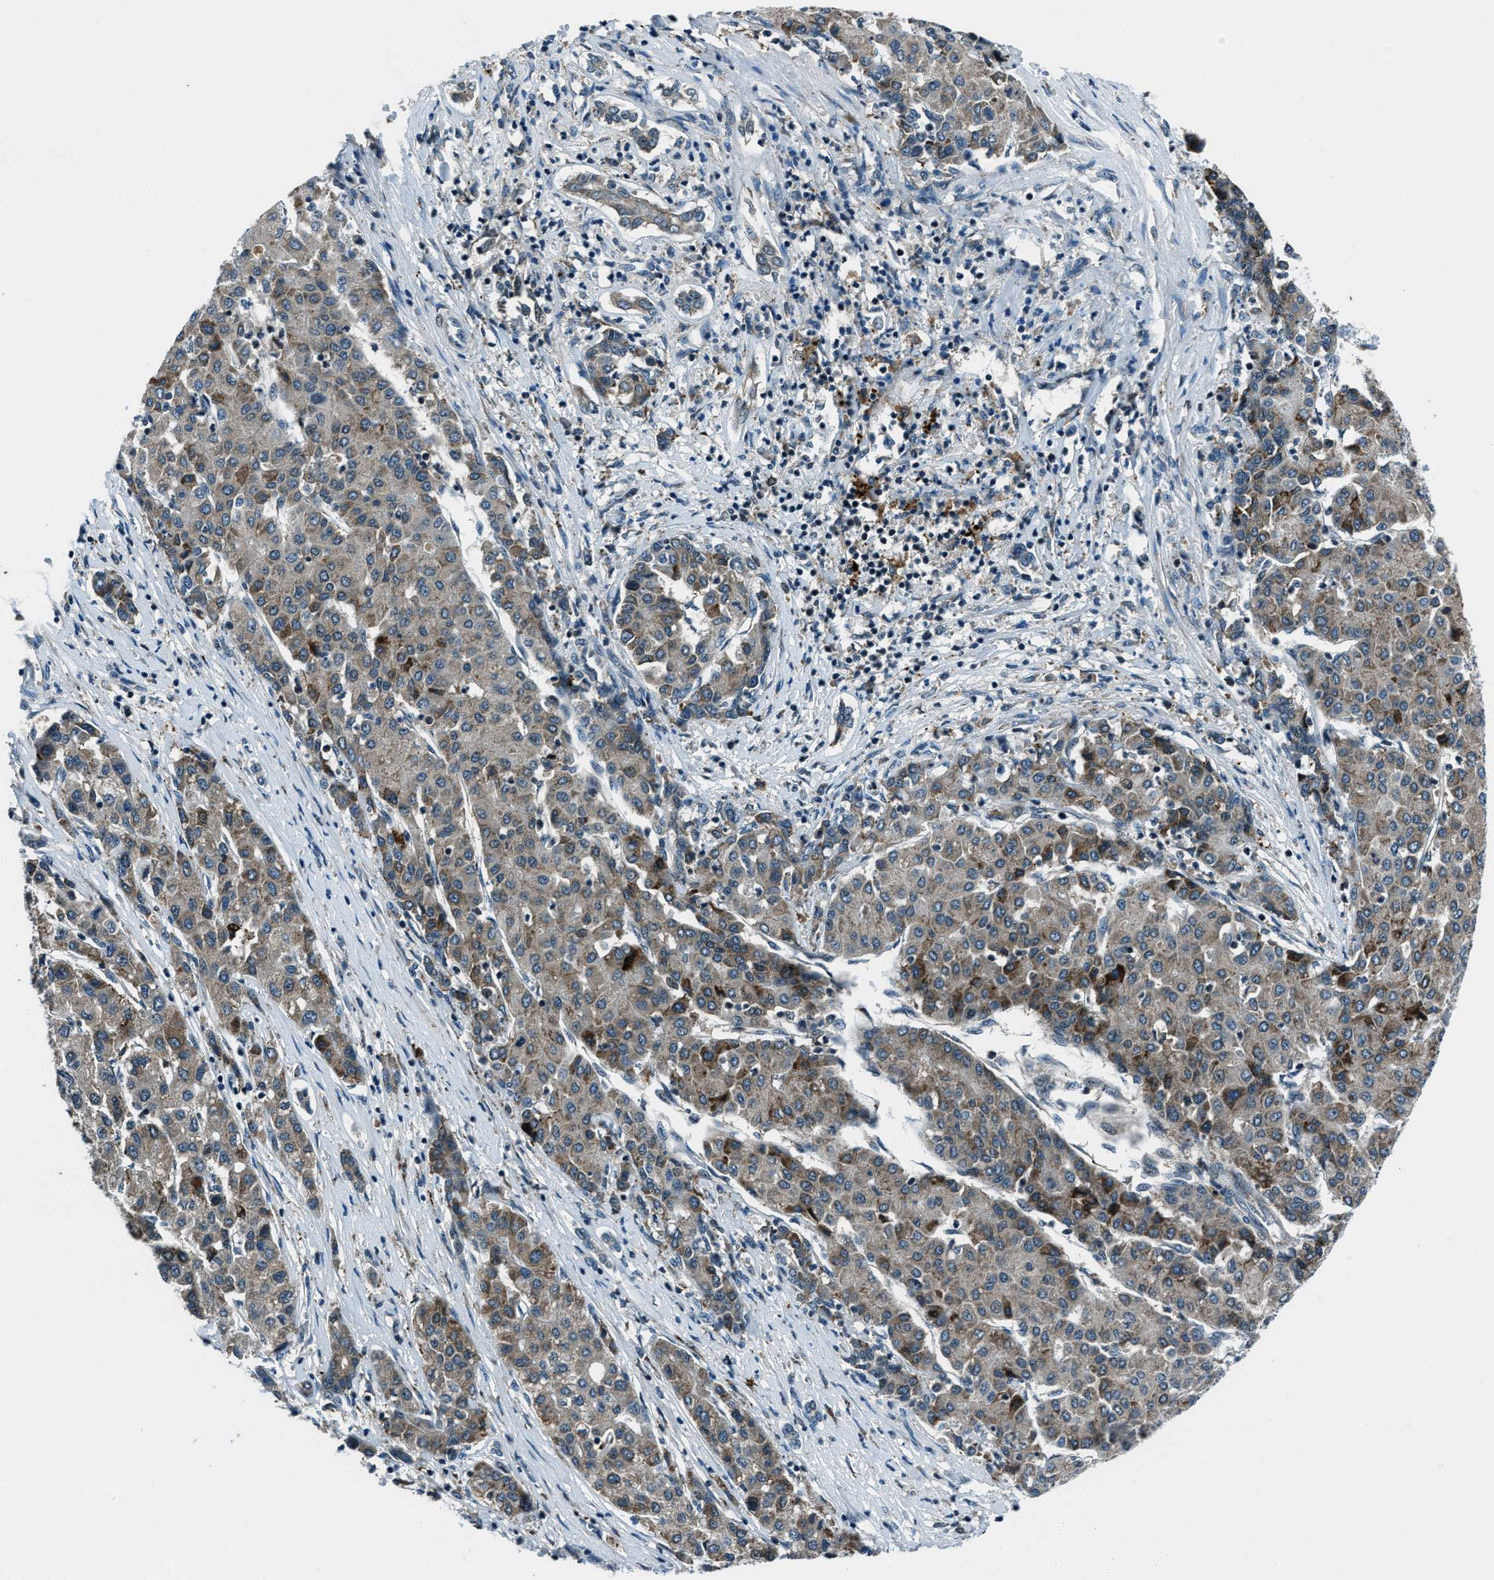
{"staining": {"intensity": "moderate", "quantity": "<25%", "location": "cytoplasmic/membranous"}, "tissue": "liver cancer", "cell_type": "Tumor cells", "image_type": "cancer", "snomed": [{"axis": "morphology", "description": "Carcinoma, Hepatocellular, NOS"}, {"axis": "topography", "description": "Liver"}], "caption": "A high-resolution image shows immunohistochemistry staining of hepatocellular carcinoma (liver), which shows moderate cytoplasmic/membranous staining in approximately <25% of tumor cells.", "gene": "ACTL9", "patient": {"sex": "male", "age": 65}}